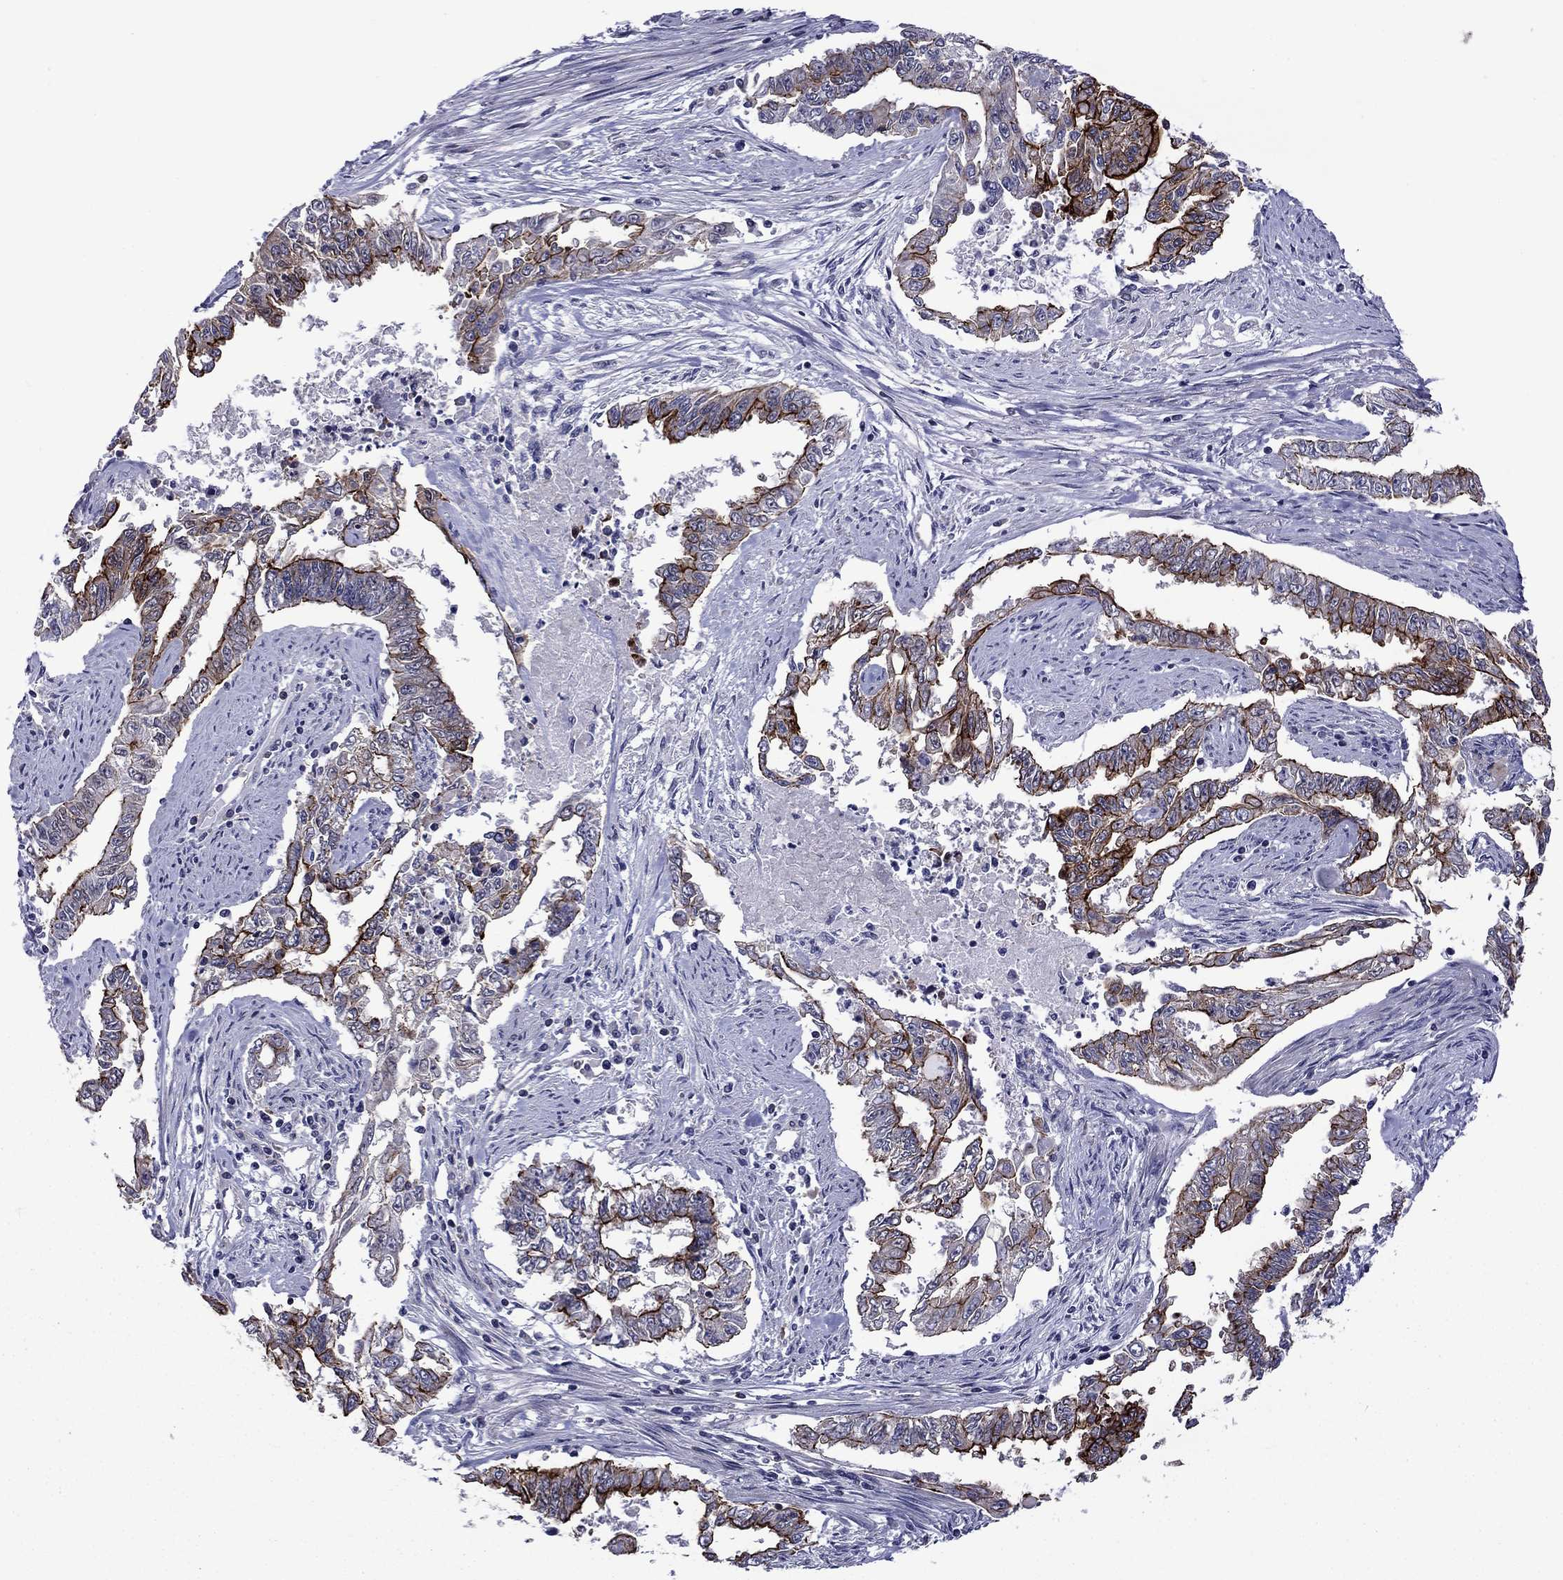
{"staining": {"intensity": "strong", "quantity": "25%-75%", "location": "cytoplasmic/membranous"}, "tissue": "endometrial cancer", "cell_type": "Tumor cells", "image_type": "cancer", "snomed": [{"axis": "morphology", "description": "Adenocarcinoma, NOS"}, {"axis": "topography", "description": "Uterus"}], "caption": "Endometrial cancer stained with immunohistochemistry (IHC) shows strong cytoplasmic/membranous expression in about 25%-75% of tumor cells.", "gene": "LMO7", "patient": {"sex": "female", "age": 59}}